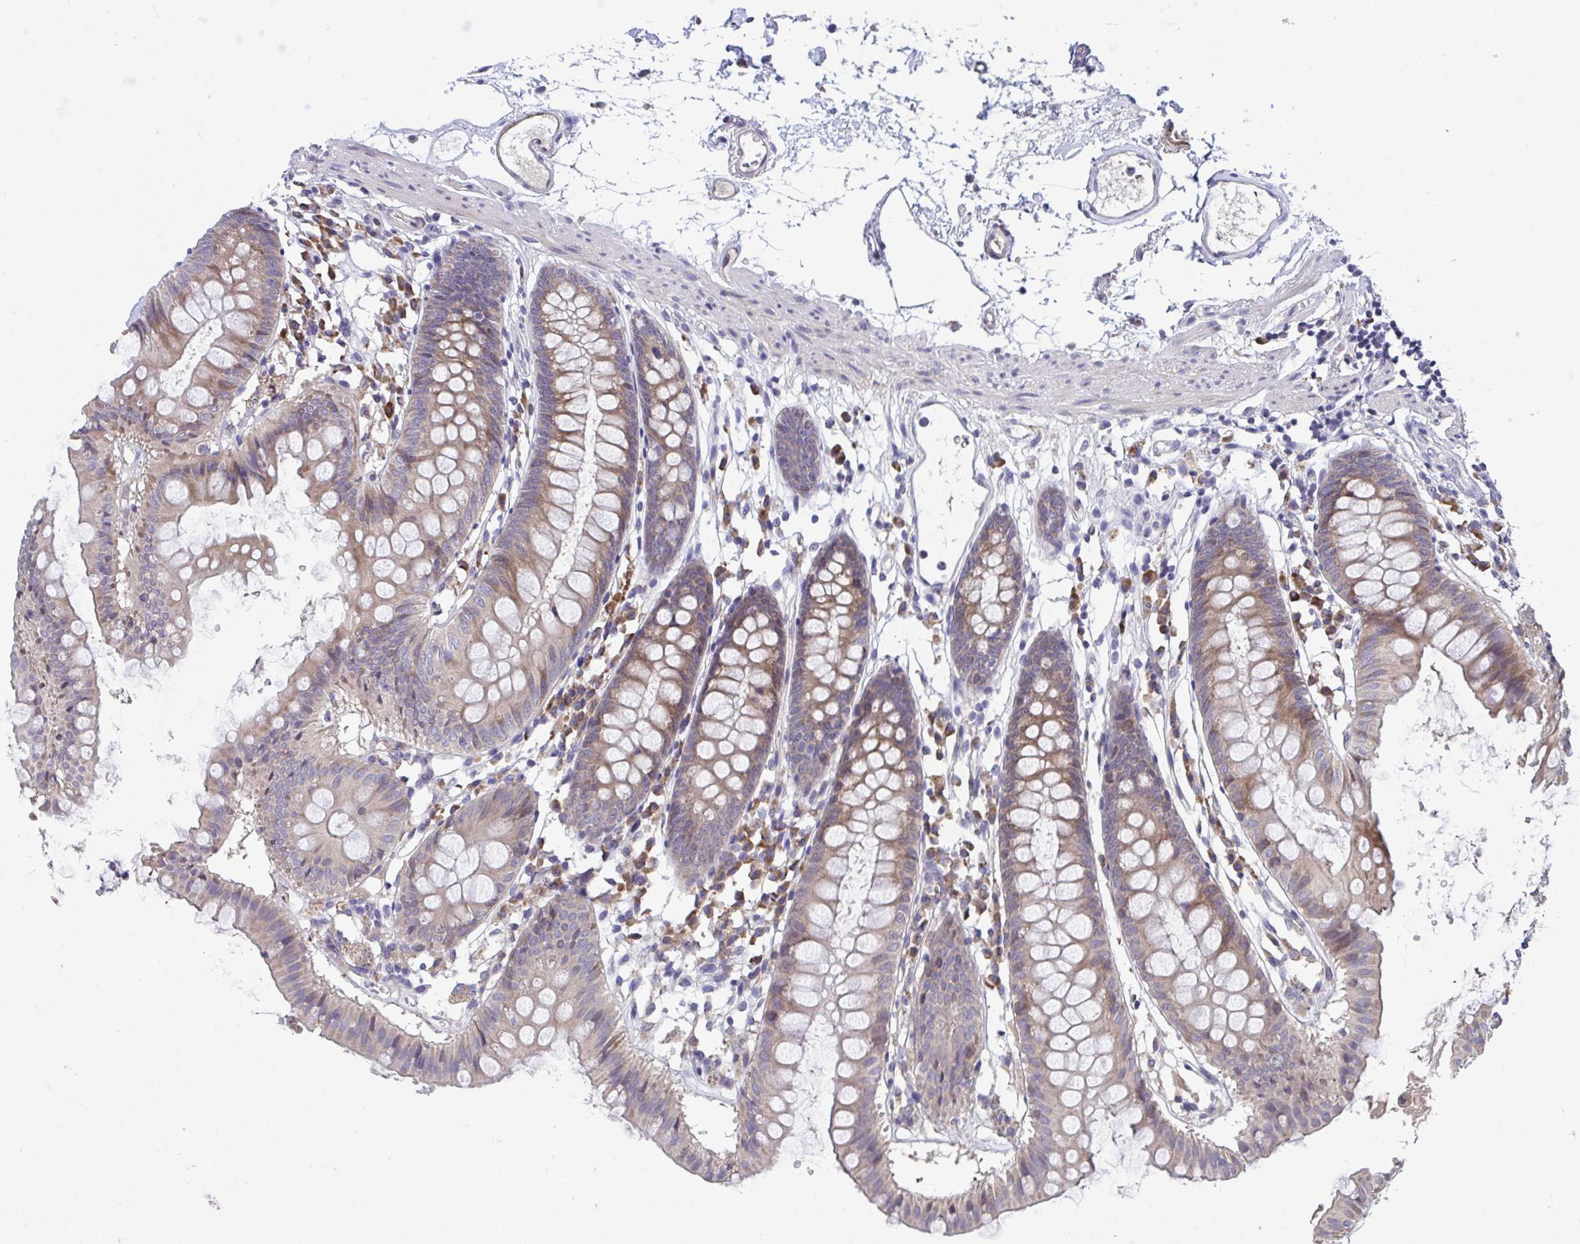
{"staining": {"intensity": "weak", "quantity": ">75%", "location": "cytoplasmic/membranous"}, "tissue": "colon", "cell_type": "Endothelial cells", "image_type": "normal", "snomed": [{"axis": "morphology", "description": "Normal tissue, NOS"}, {"axis": "topography", "description": "Colon"}], "caption": "The histopathology image exhibits a brown stain indicating the presence of a protein in the cytoplasmic/membranous of endothelial cells in colon. Using DAB (brown) and hematoxylin (blue) stains, captured at high magnification using brightfield microscopy.", "gene": "SUSD4", "patient": {"sex": "female", "age": 84}}